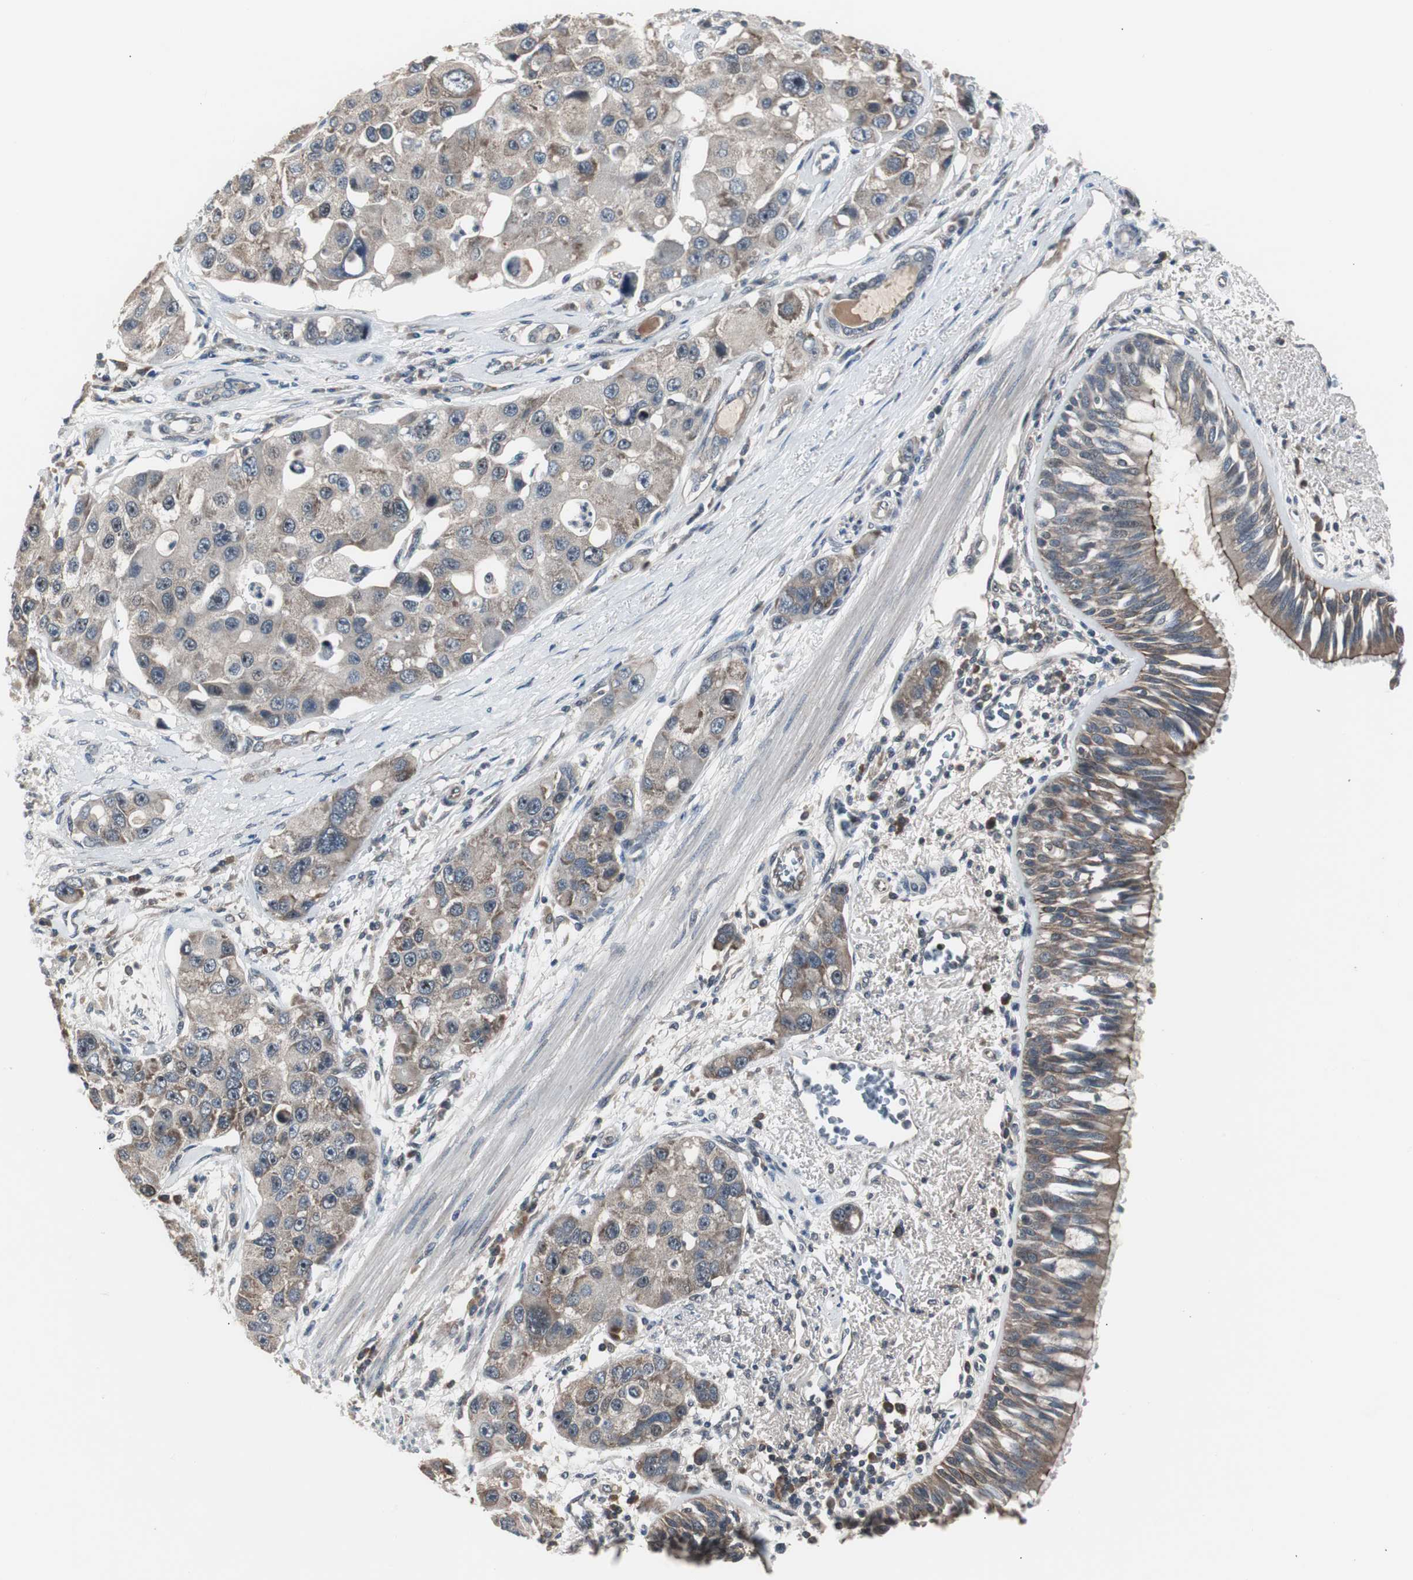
{"staining": {"intensity": "moderate", "quantity": ">75%", "location": "cytoplasmic/membranous"}, "tissue": "bronchus", "cell_type": "Respiratory epithelial cells", "image_type": "normal", "snomed": [{"axis": "morphology", "description": "Normal tissue, NOS"}, {"axis": "morphology", "description": "Adenocarcinoma, NOS"}, {"axis": "morphology", "description": "Adenocarcinoma, metastatic, NOS"}, {"axis": "topography", "description": "Lymph node"}, {"axis": "topography", "description": "Bronchus"}, {"axis": "topography", "description": "Lung"}], "caption": "Normal bronchus demonstrates moderate cytoplasmic/membranous positivity in approximately >75% of respiratory epithelial cells, visualized by immunohistochemistry.", "gene": "ZMPSTE24", "patient": {"sex": "female", "age": 54}}